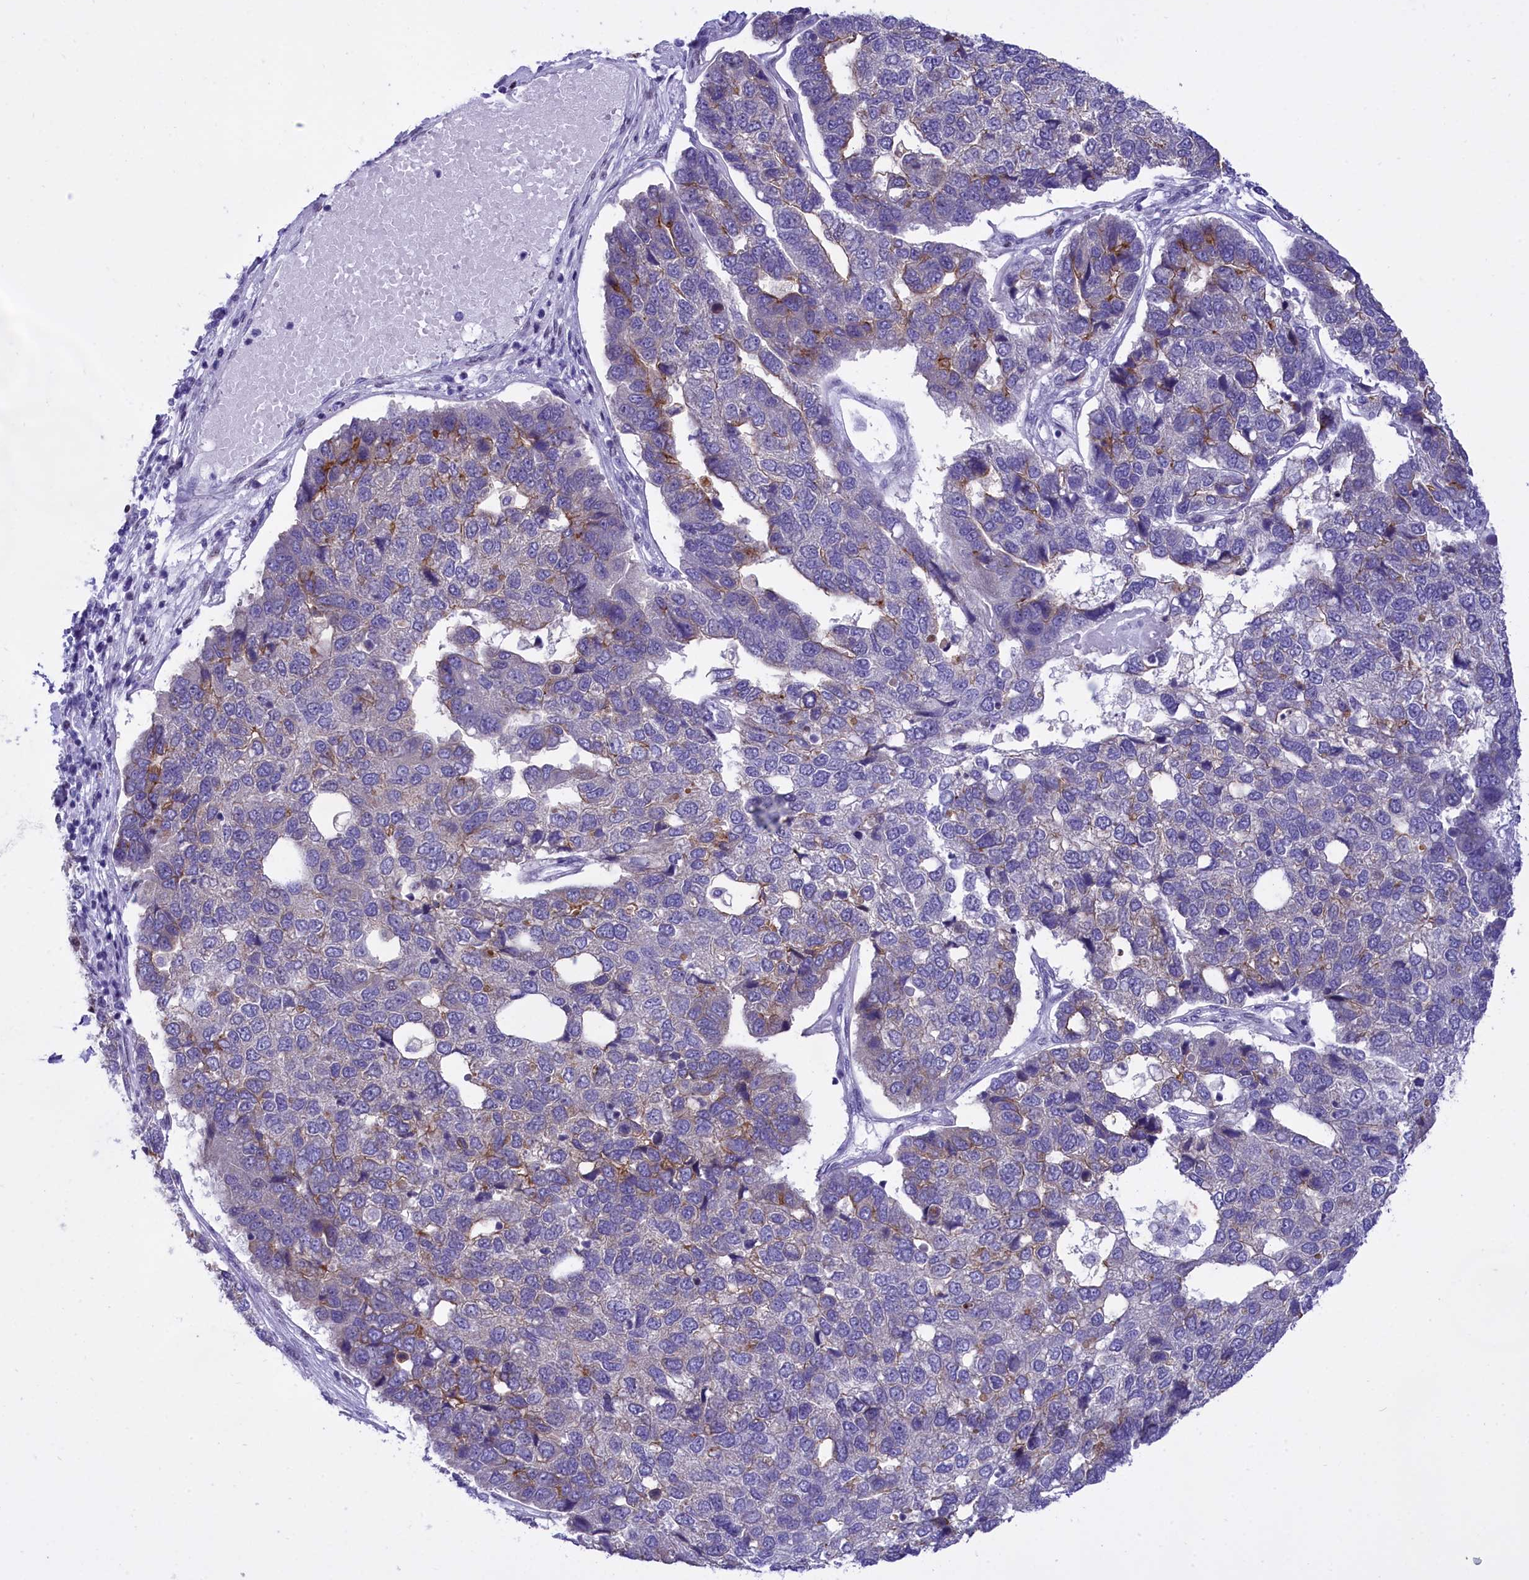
{"staining": {"intensity": "moderate", "quantity": "<25%", "location": "cytoplasmic/membranous"}, "tissue": "pancreatic cancer", "cell_type": "Tumor cells", "image_type": "cancer", "snomed": [{"axis": "morphology", "description": "Adenocarcinoma, NOS"}, {"axis": "topography", "description": "Pancreas"}], "caption": "Immunohistochemical staining of pancreatic cancer reveals moderate cytoplasmic/membranous protein staining in approximately <25% of tumor cells.", "gene": "SPIRE2", "patient": {"sex": "female", "age": 61}}